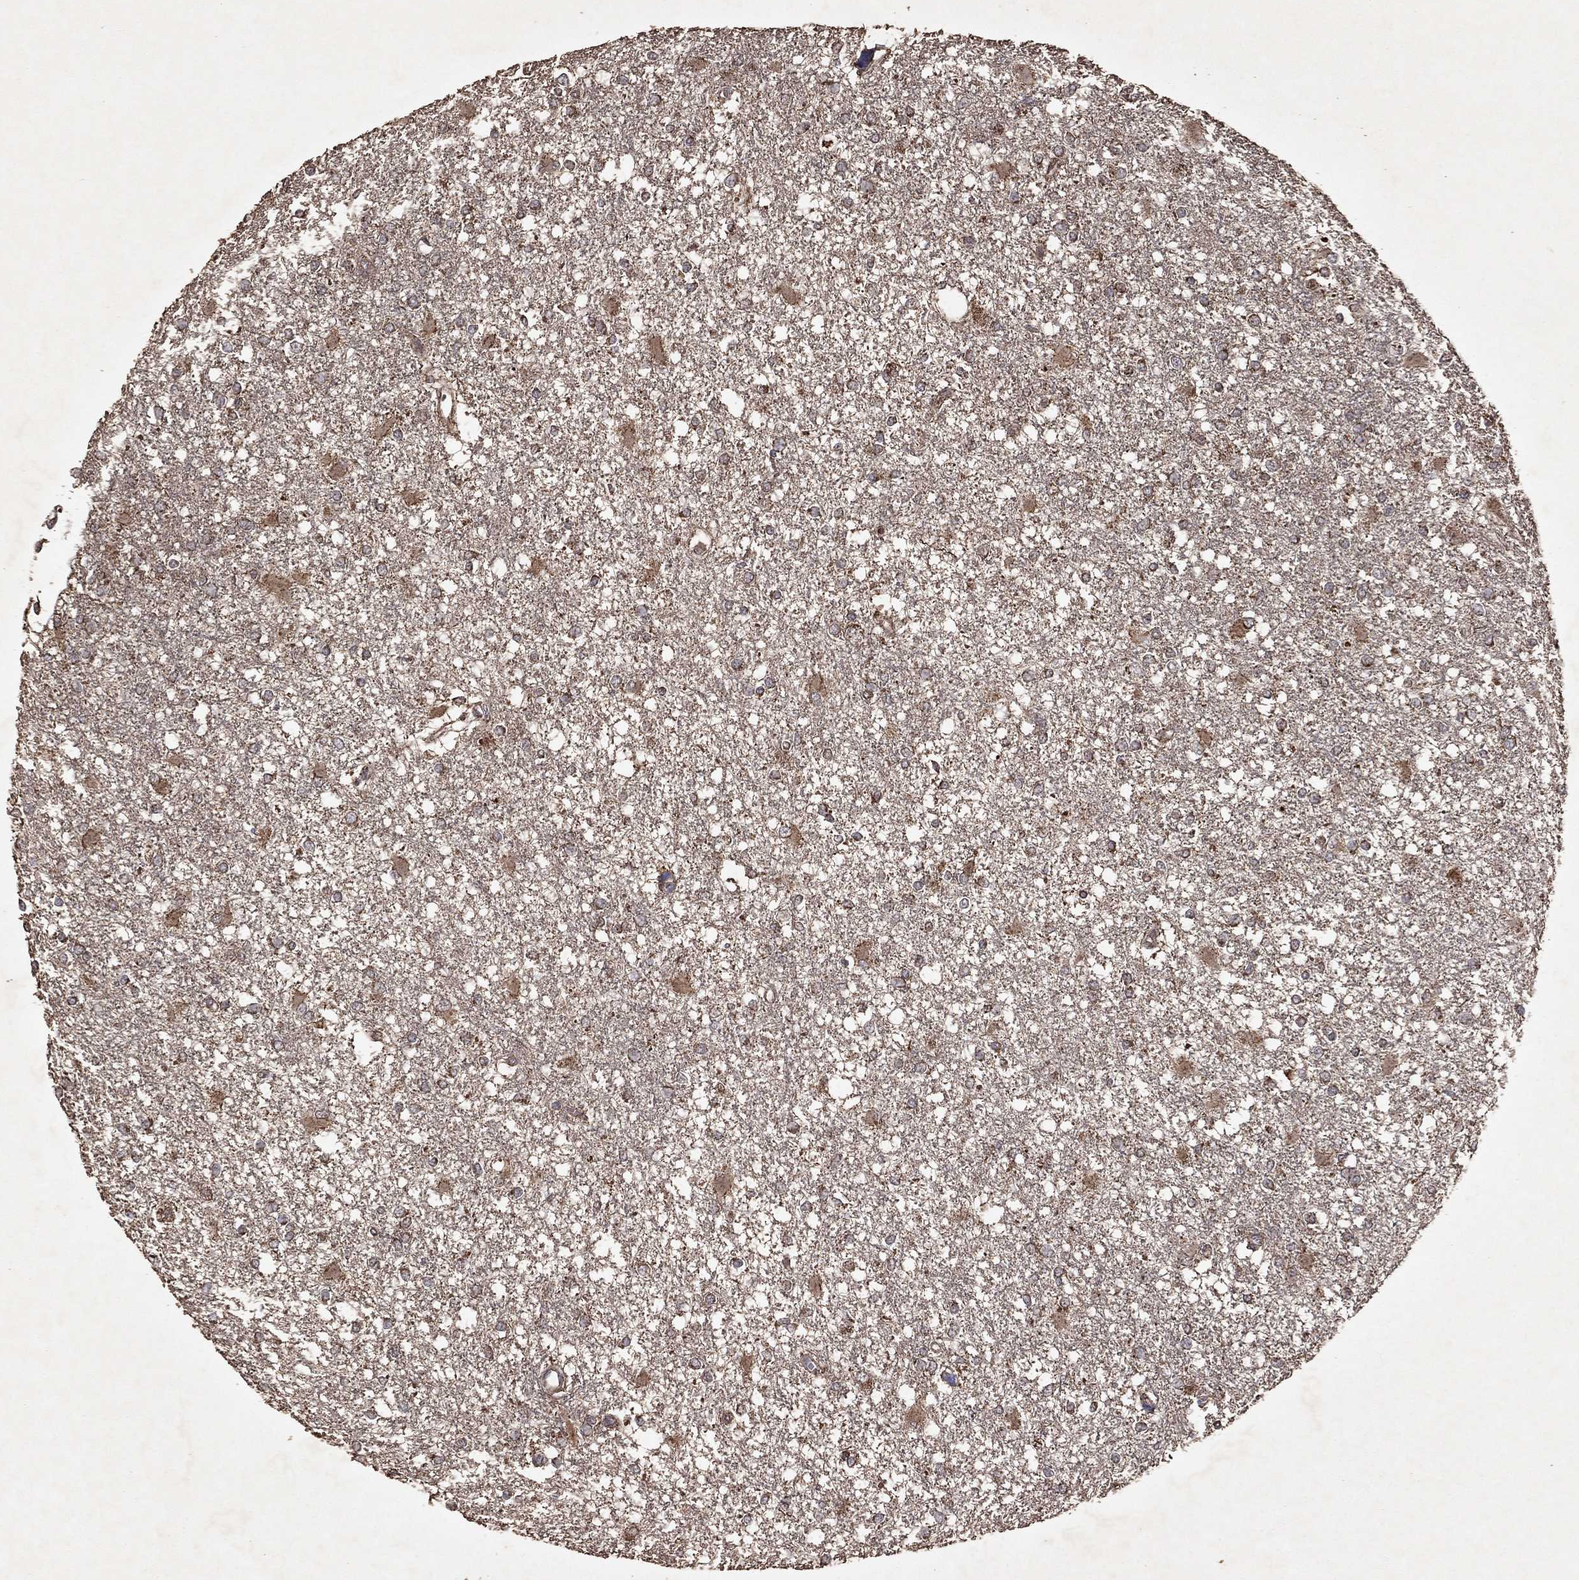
{"staining": {"intensity": "moderate", "quantity": "<25%", "location": "cytoplasmic/membranous"}, "tissue": "glioma", "cell_type": "Tumor cells", "image_type": "cancer", "snomed": [{"axis": "morphology", "description": "Glioma, malignant, High grade"}, {"axis": "topography", "description": "Cerebral cortex"}], "caption": "Tumor cells show low levels of moderate cytoplasmic/membranous staining in about <25% of cells in human glioma.", "gene": "PYROXD2", "patient": {"sex": "male", "age": 79}}